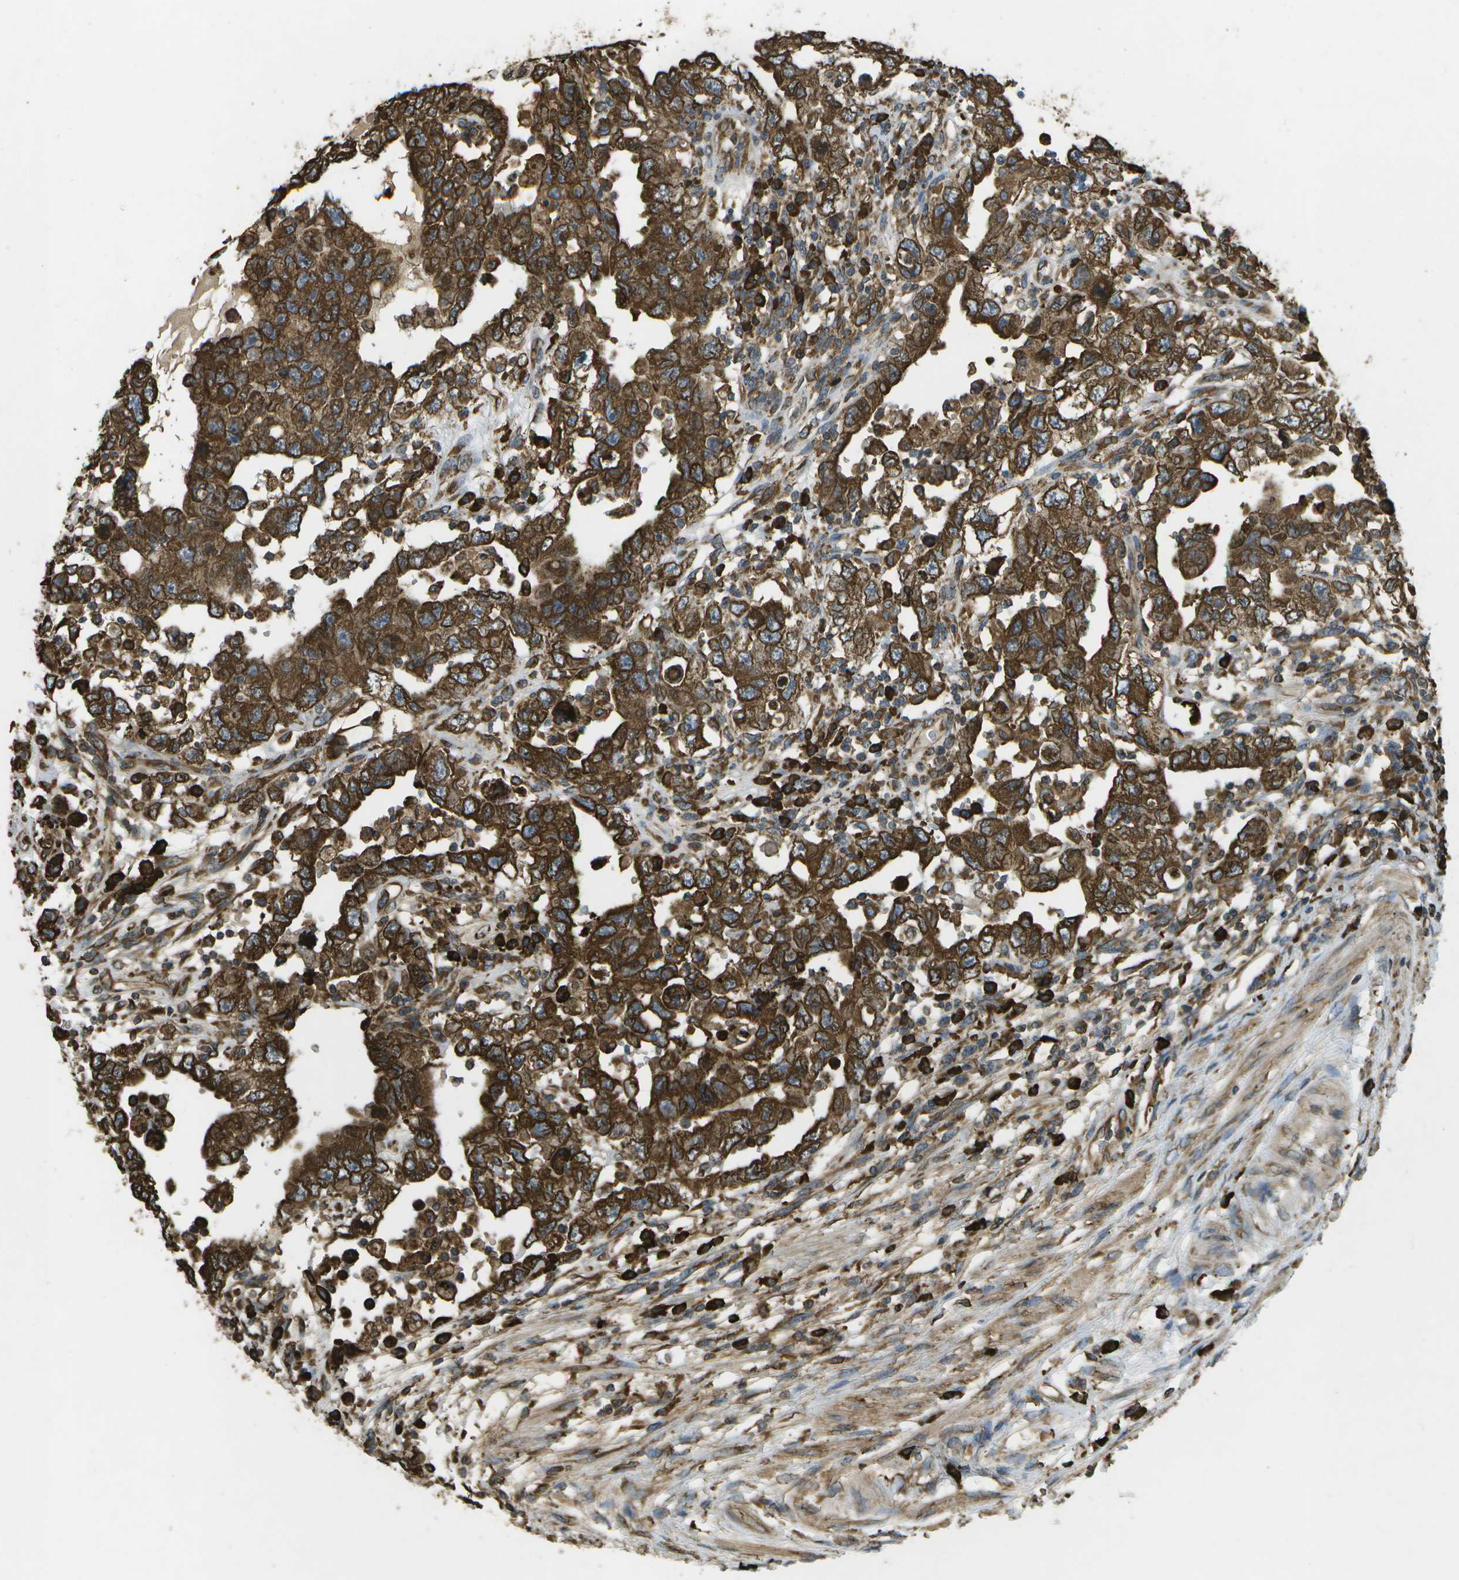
{"staining": {"intensity": "strong", "quantity": ">75%", "location": "cytoplasmic/membranous"}, "tissue": "testis cancer", "cell_type": "Tumor cells", "image_type": "cancer", "snomed": [{"axis": "morphology", "description": "Carcinoma, Embryonal, NOS"}, {"axis": "topography", "description": "Testis"}], "caption": "Immunohistochemistry (DAB) staining of human testis embryonal carcinoma demonstrates strong cytoplasmic/membranous protein positivity in about >75% of tumor cells.", "gene": "PDIA4", "patient": {"sex": "male", "age": 26}}